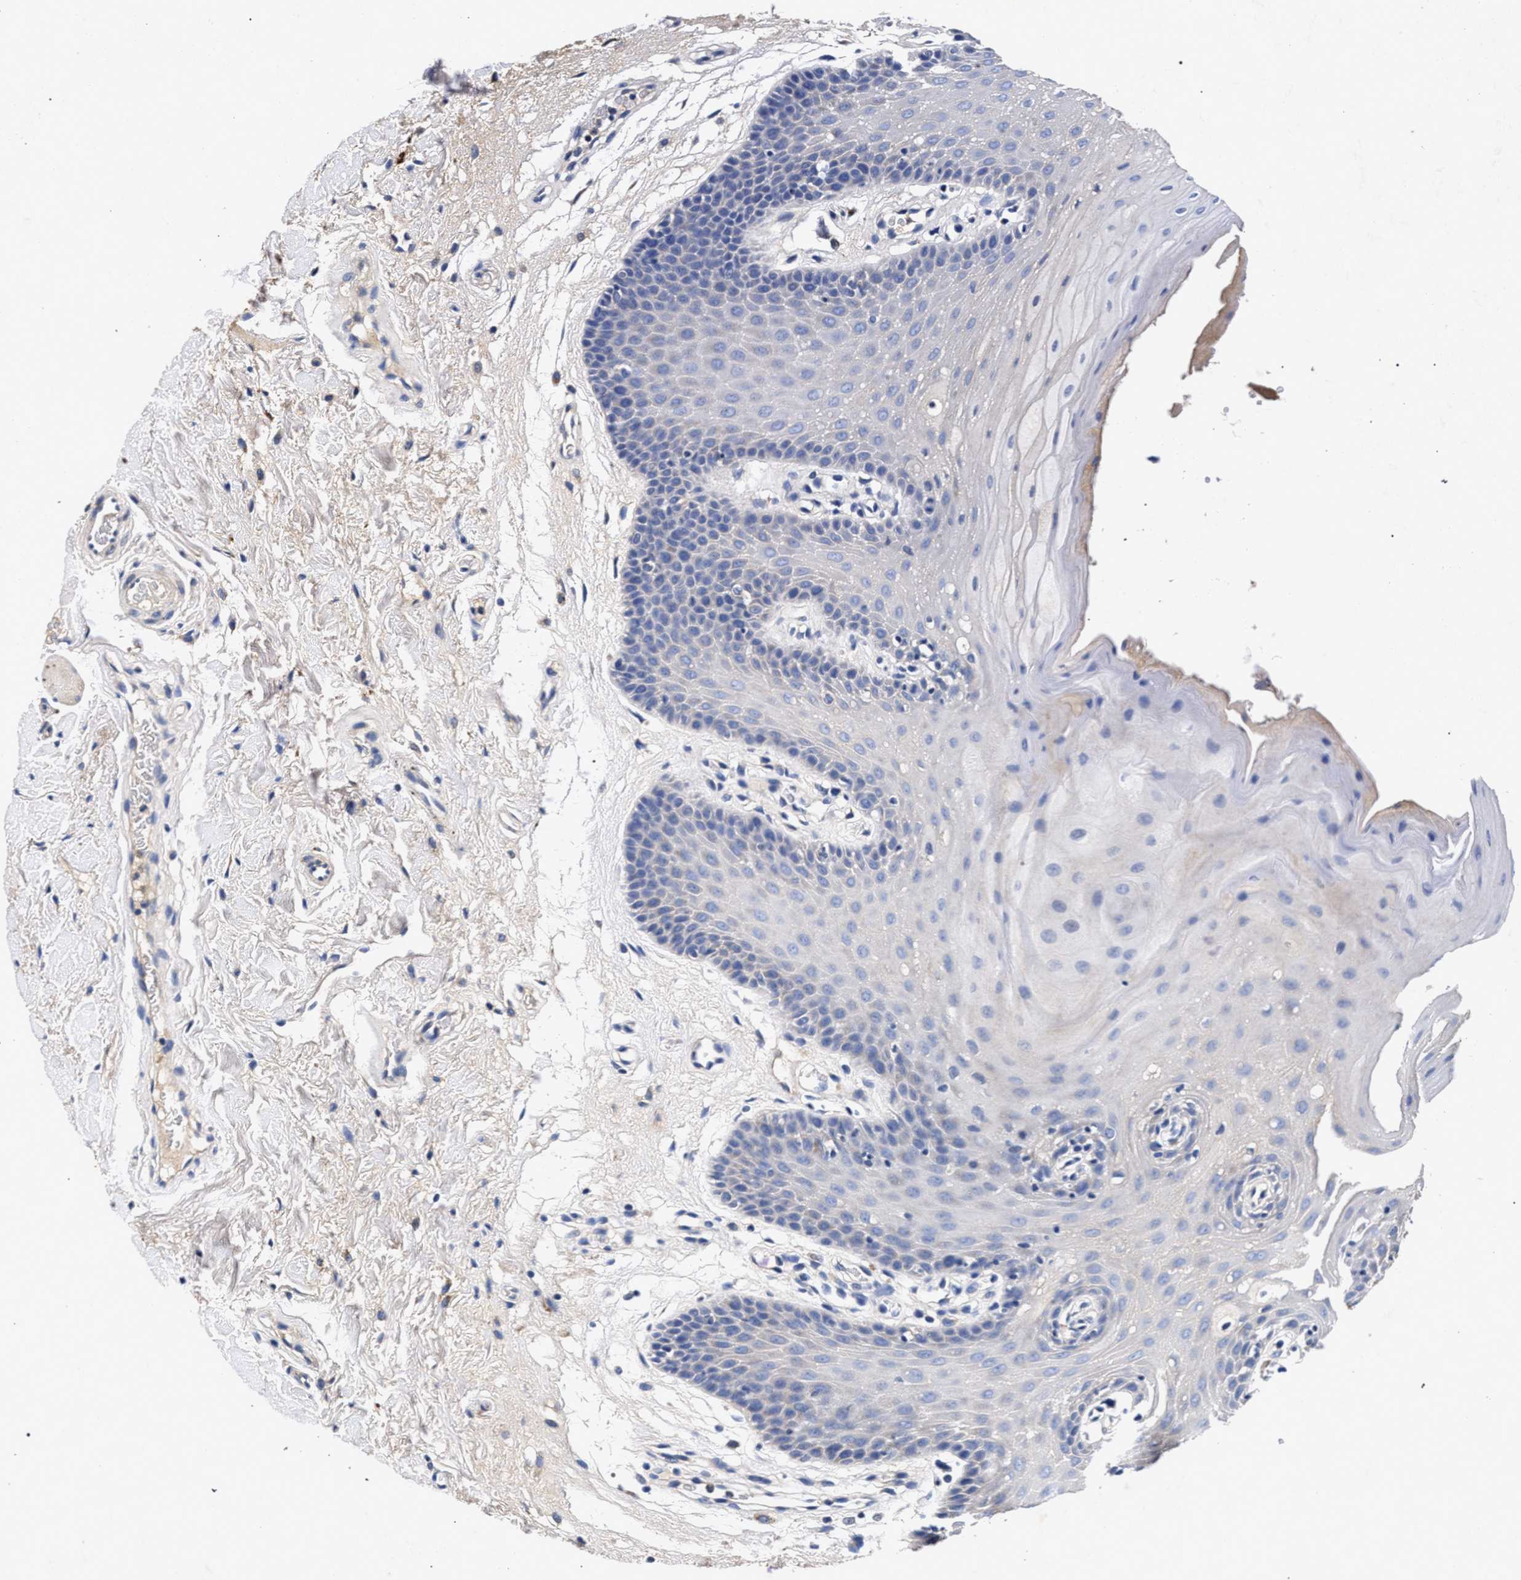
{"staining": {"intensity": "negative", "quantity": "none", "location": "none"}, "tissue": "oral mucosa", "cell_type": "Squamous epithelial cells", "image_type": "normal", "snomed": [{"axis": "morphology", "description": "Normal tissue, NOS"}, {"axis": "morphology", "description": "Squamous cell carcinoma, NOS"}, {"axis": "topography", "description": "Oral tissue"}, {"axis": "topography", "description": "Head-Neck"}], "caption": "Squamous epithelial cells show no significant protein staining in benign oral mucosa.", "gene": "HSD17B14", "patient": {"sex": "male", "age": 71}}